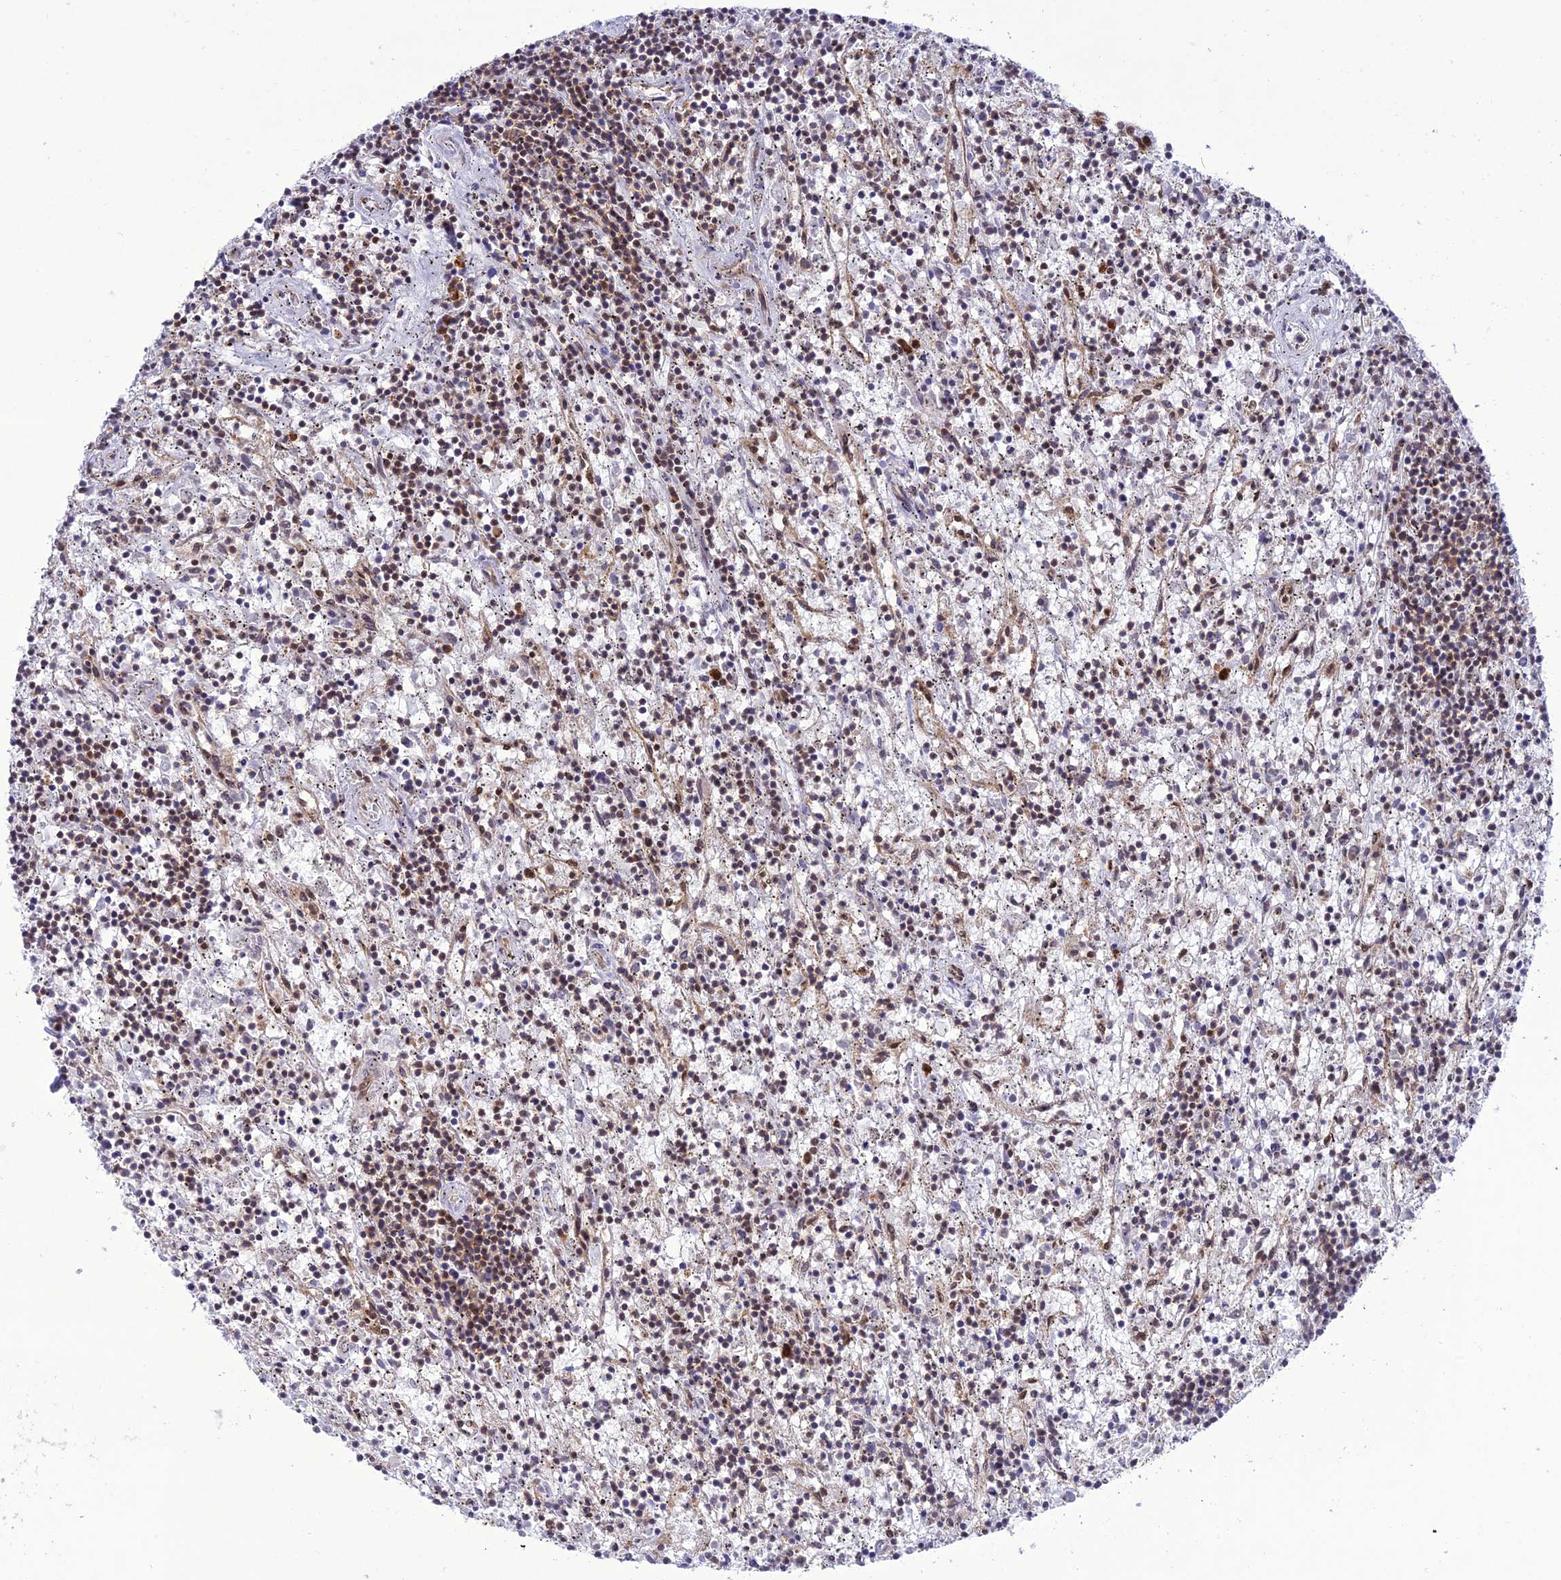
{"staining": {"intensity": "moderate", "quantity": "25%-75%", "location": "cytoplasmic/membranous,nuclear"}, "tissue": "lymphoma", "cell_type": "Tumor cells", "image_type": "cancer", "snomed": [{"axis": "morphology", "description": "Malignant lymphoma, non-Hodgkin's type, Low grade"}, {"axis": "topography", "description": "Spleen"}], "caption": "Protein analysis of malignant lymphoma, non-Hodgkin's type (low-grade) tissue displays moderate cytoplasmic/membranous and nuclear staining in approximately 25%-75% of tumor cells. (DAB (3,3'-diaminobenzidine) IHC, brown staining for protein, blue staining for nuclei).", "gene": "DDX1", "patient": {"sex": "male", "age": 76}}